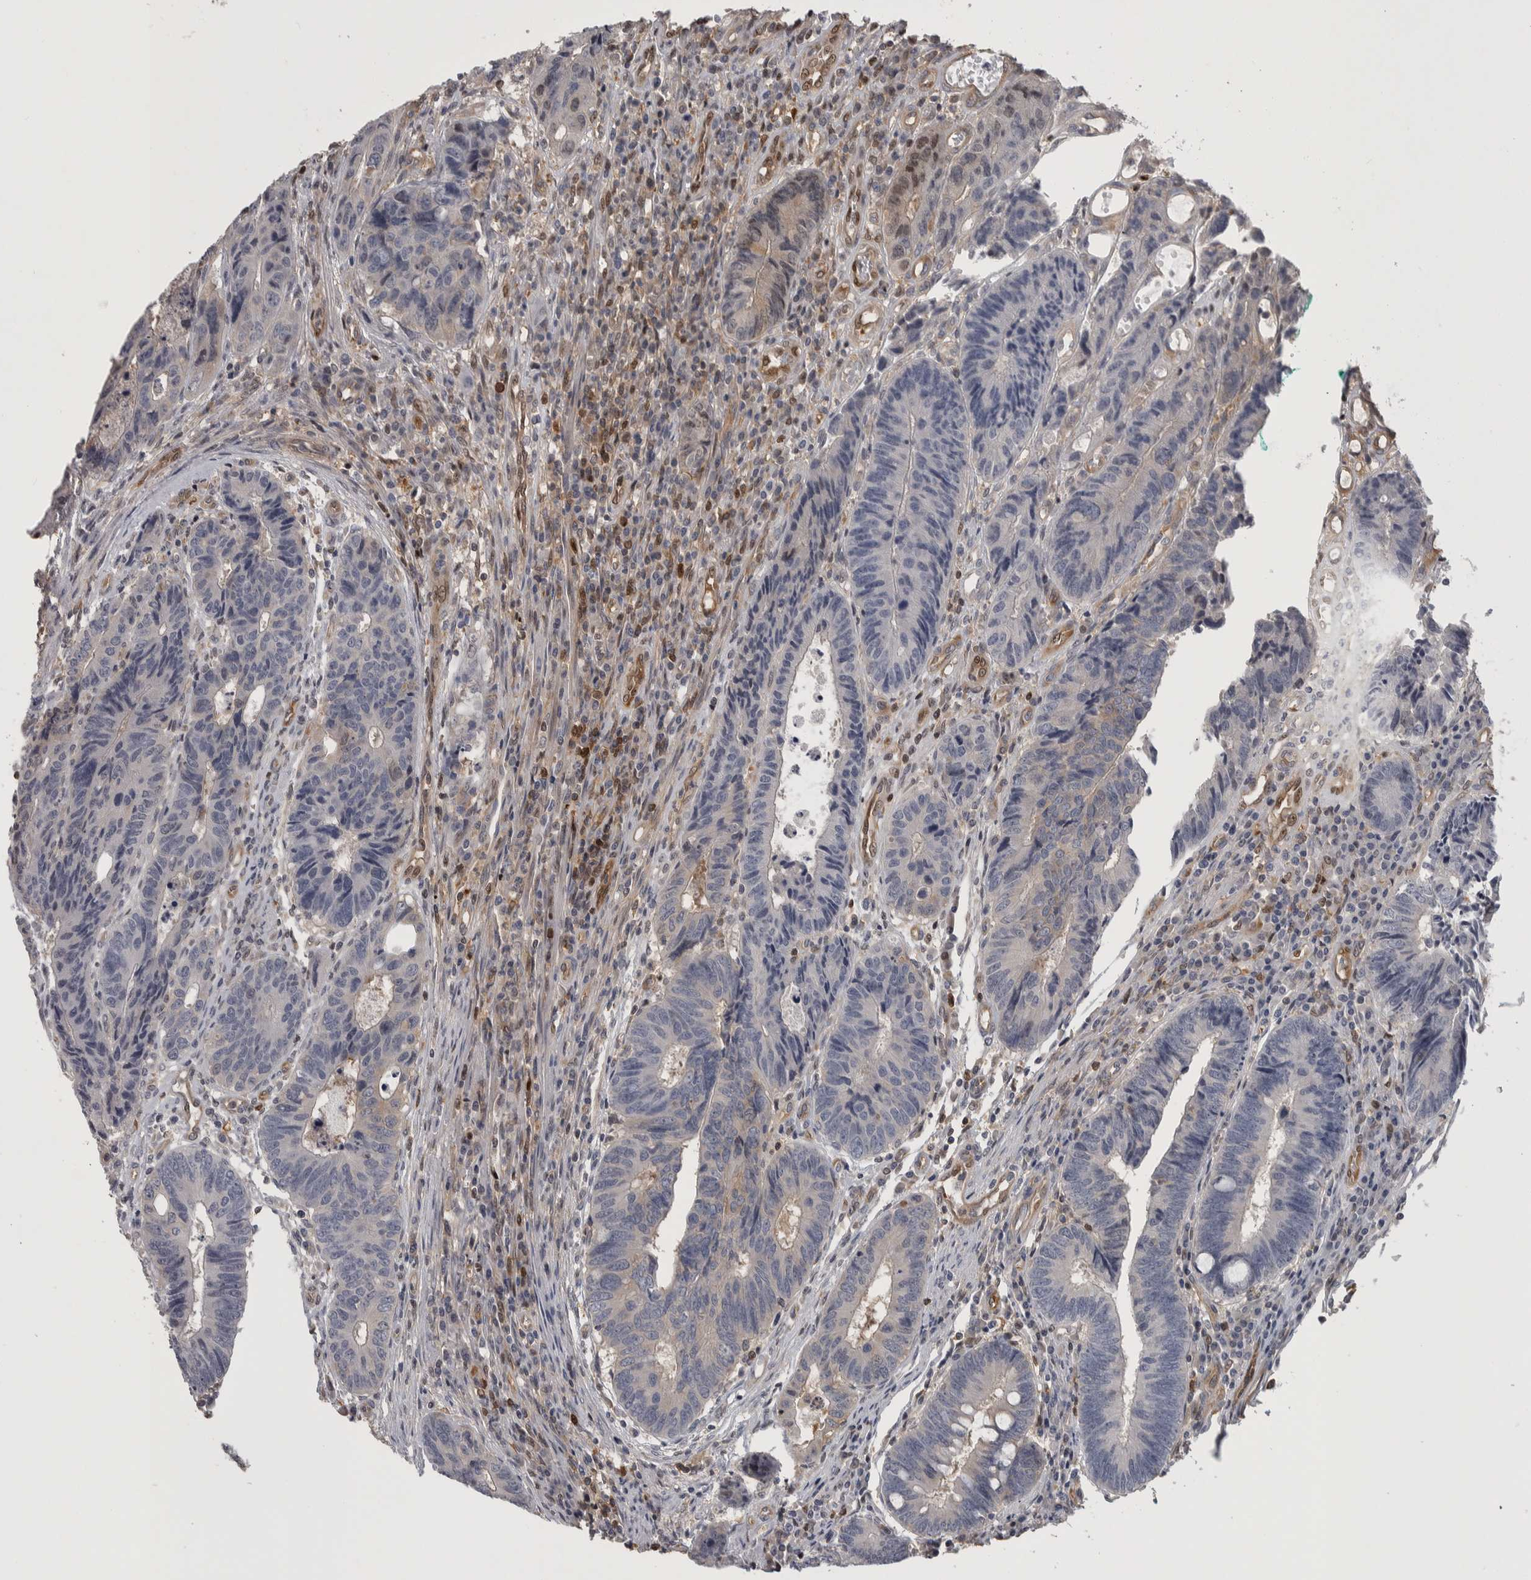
{"staining": {"intensity": "negative", "quantity": "none", "location": "none"}, "tissue": "colorectal cancer", "cell_type": "Tumor cells", "image_type": "cancer", "snomed": [{"axis": "morphology", "description": "Adenocarcinoma, NOS"}, {"axis": "topography", "description": "Rectum"}], "caption": "Immunohistochemistry (IHC) micrograph of colorectal adenocarcinoma stained for a protein (brown), which displays no expression in tumor cells.", "gene": "NFKB2", "patient": {"sex": "male", "age": 84}}